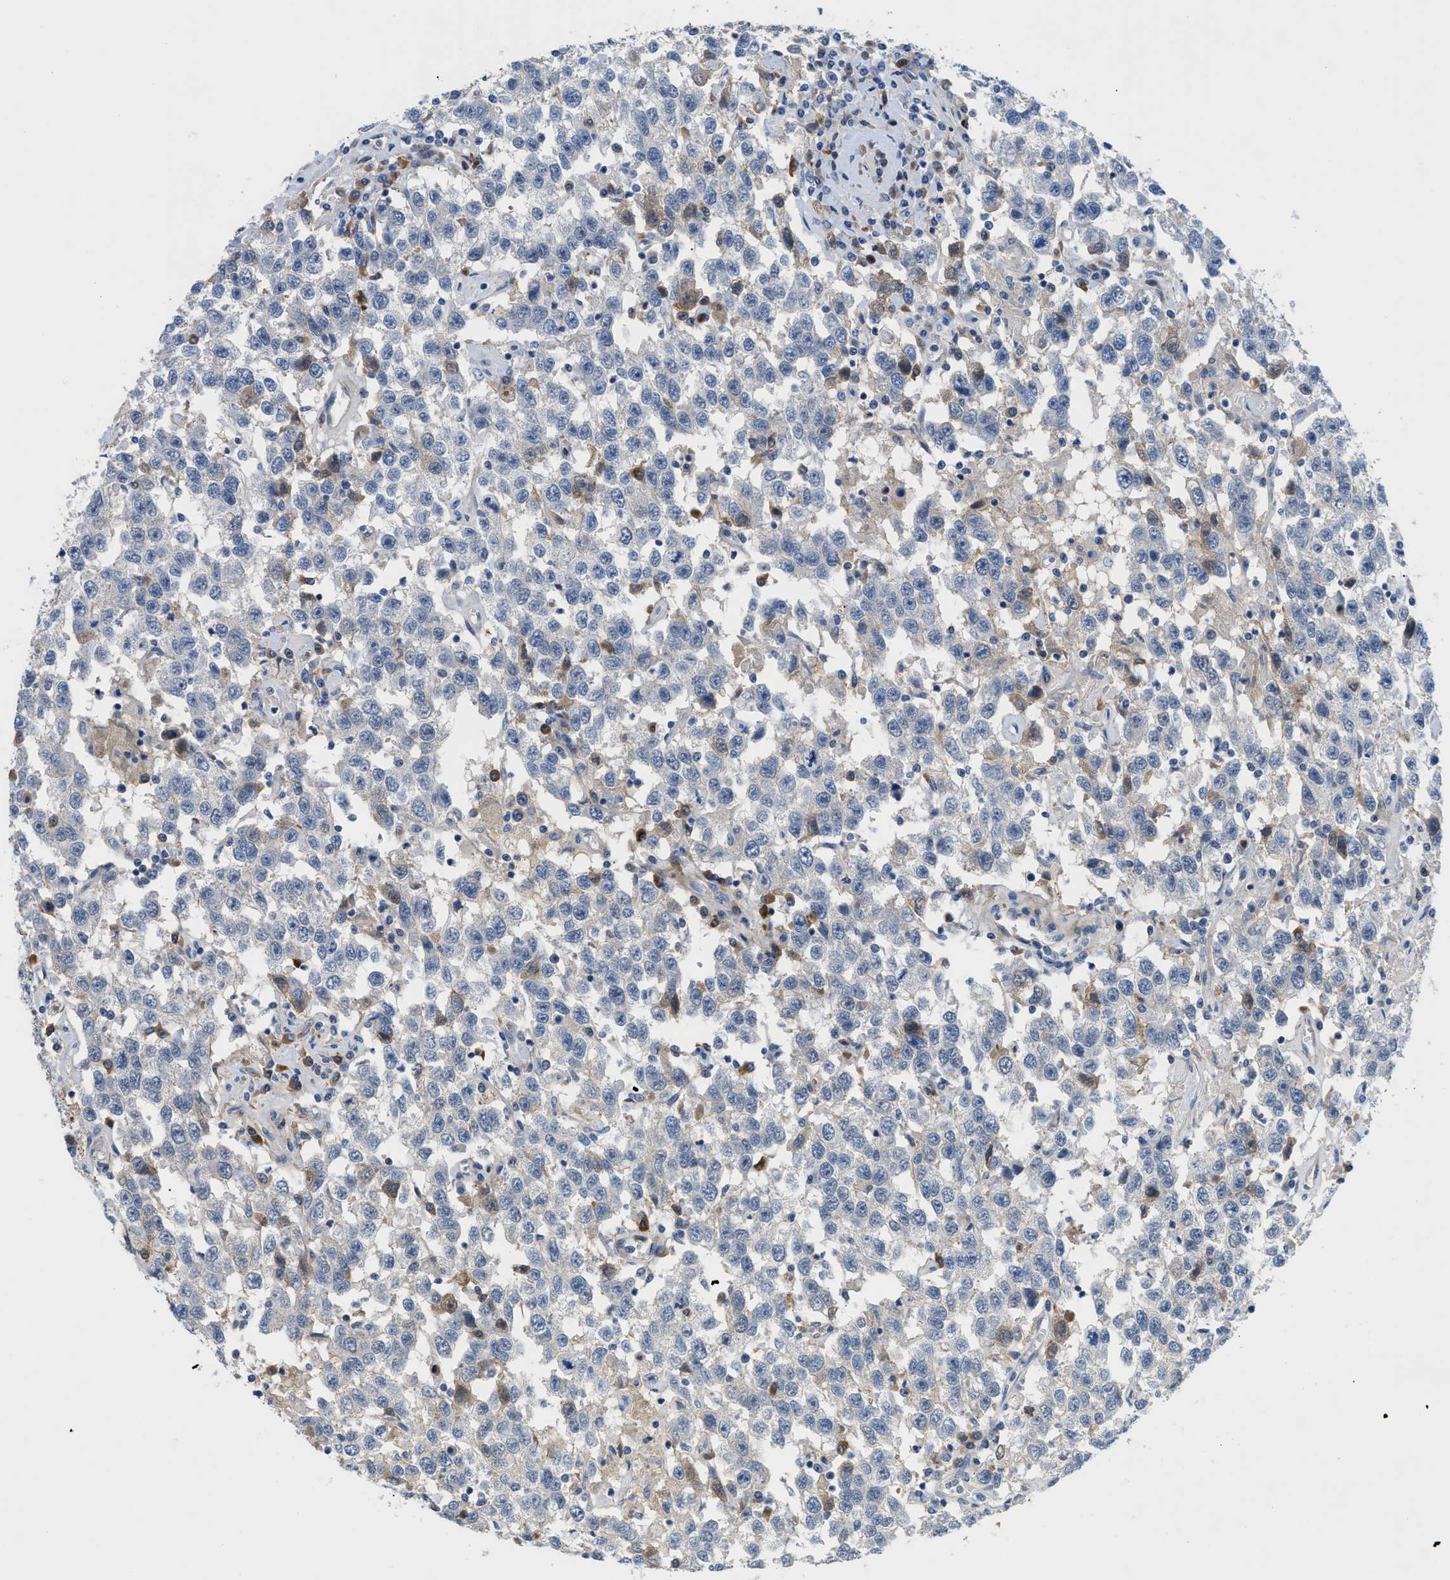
{"staining": {"intensity": "weak", "quantity": "<25%", "location": "cytoplasmic/membranous"}, "tissue": "testis cancer", "cell_type": "Tumor cells", "image_type": "cancer", "snomed": [{"axis": "morphology", "description": "Seminoma, NOS"}, {"axis": "topography", "description": "Testis"}], "caption": "Immunohistochemistry (IHC) of human seminoma (testis) shows no positivity in tumor cells.", "gene": "OR9K2", "patient": {"sex": "male", "age": 41}}